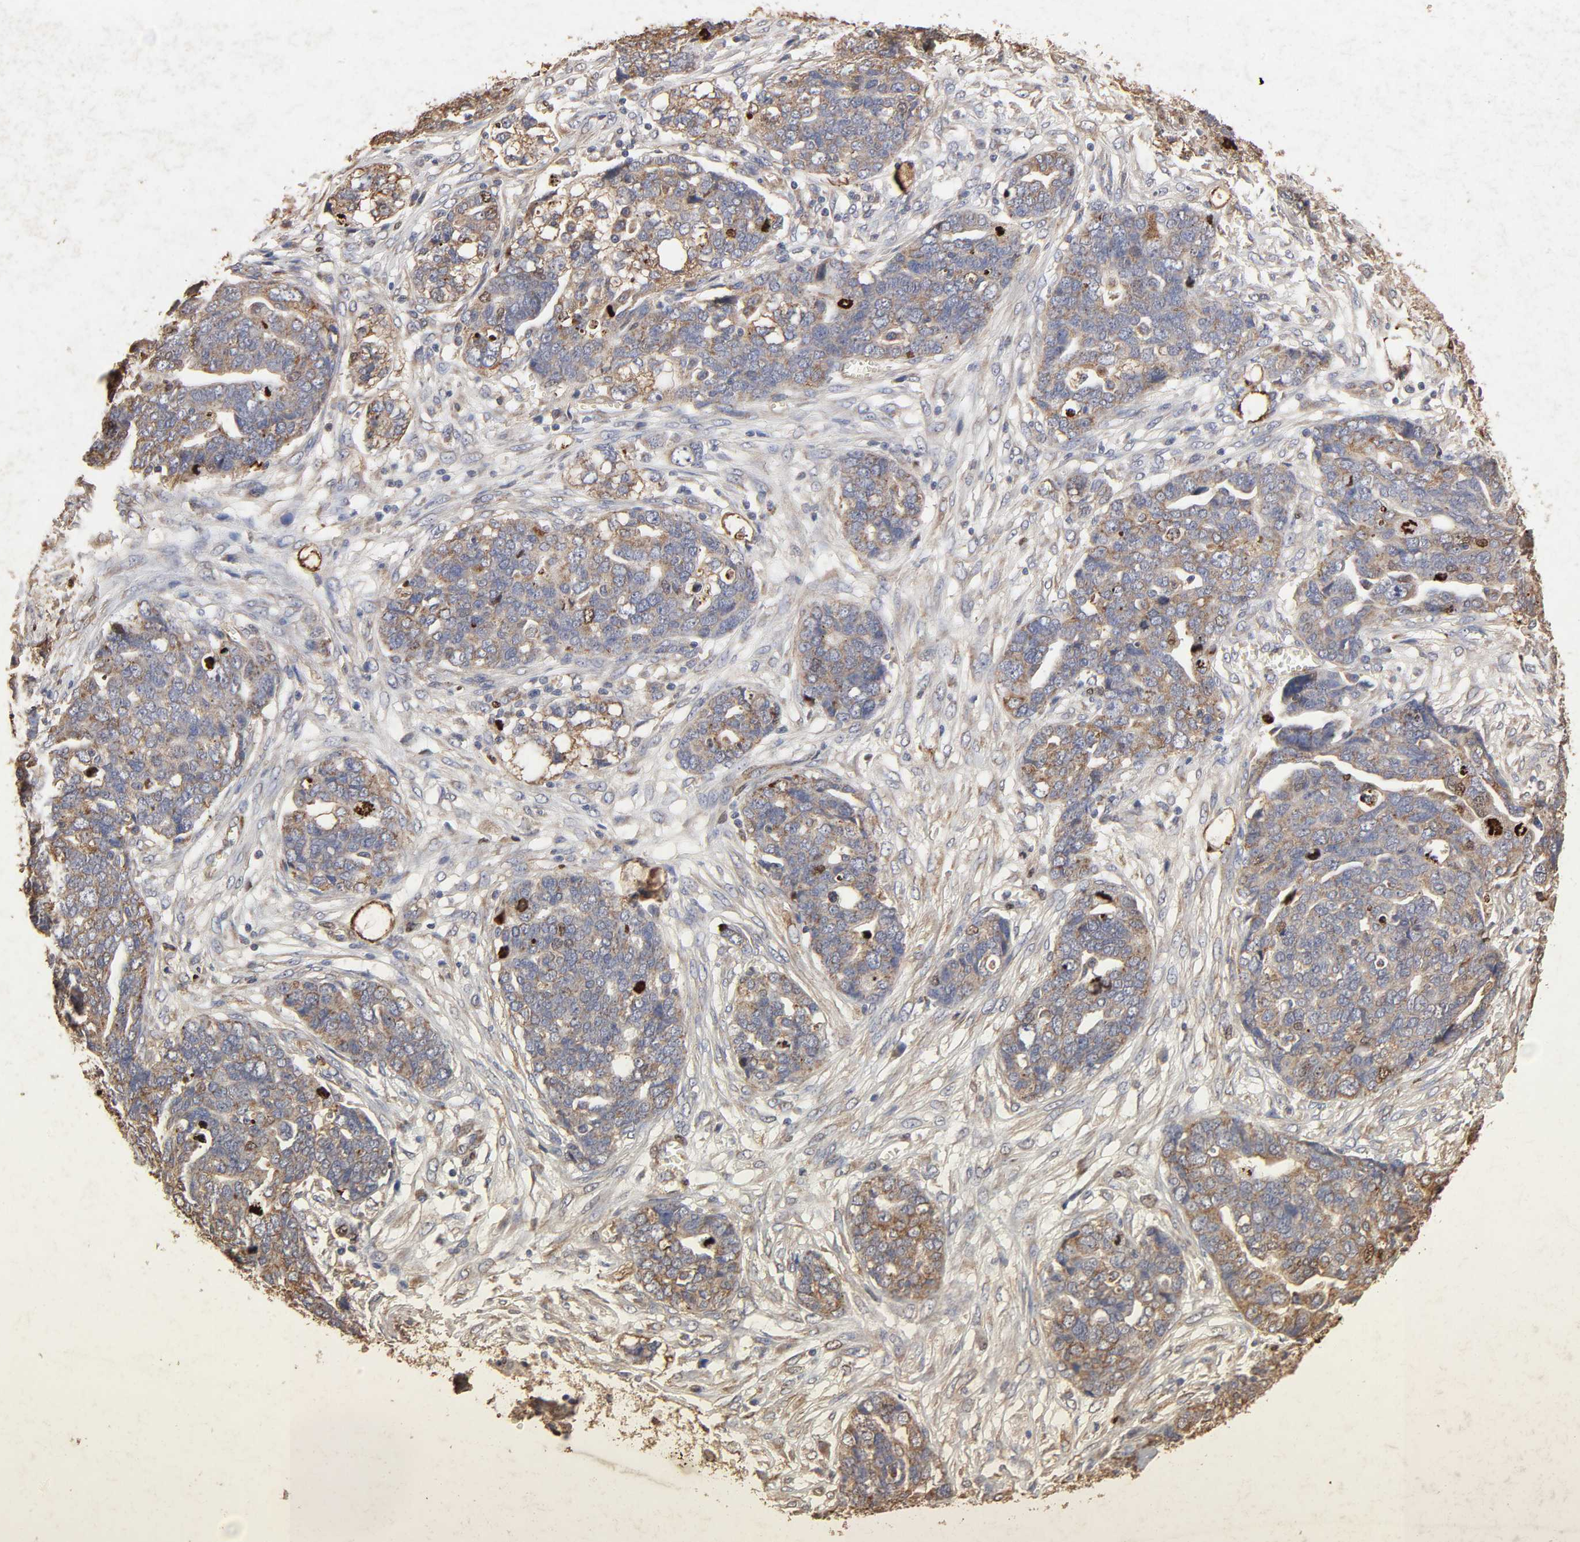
{"staining": {"intensity": "moderate", "quantity": "25%-75%", "location": "cytoplasmic/membranous"}, "tissue": "ovarian cancer", "cell_type": "Tumor cells", "image_type": "cancer", "snomed": [{"axis": "morphology", "description": "Normal tissue, NOS"}, {"axis": "morphology", "description": "Cystadenocarcinoma, serous, NOS"}, {"axis": "topography", "description": "Fallopian tube"}, {"axis": "topography", "description": "Ovary"}], "caption": "Immunohistochemistry micrograph of neoplastic tissue: ovarian cancer stained using immunohistochemistry (IHC) demonstrates medium levels of moderate protein expression localized specifically in the cytoplasmic/membranous of tumor cells, appearing as a cytoplasmic/membranous brown color.", "gene": "CYCS", "patient": {"sex": "female", "age": 56}}